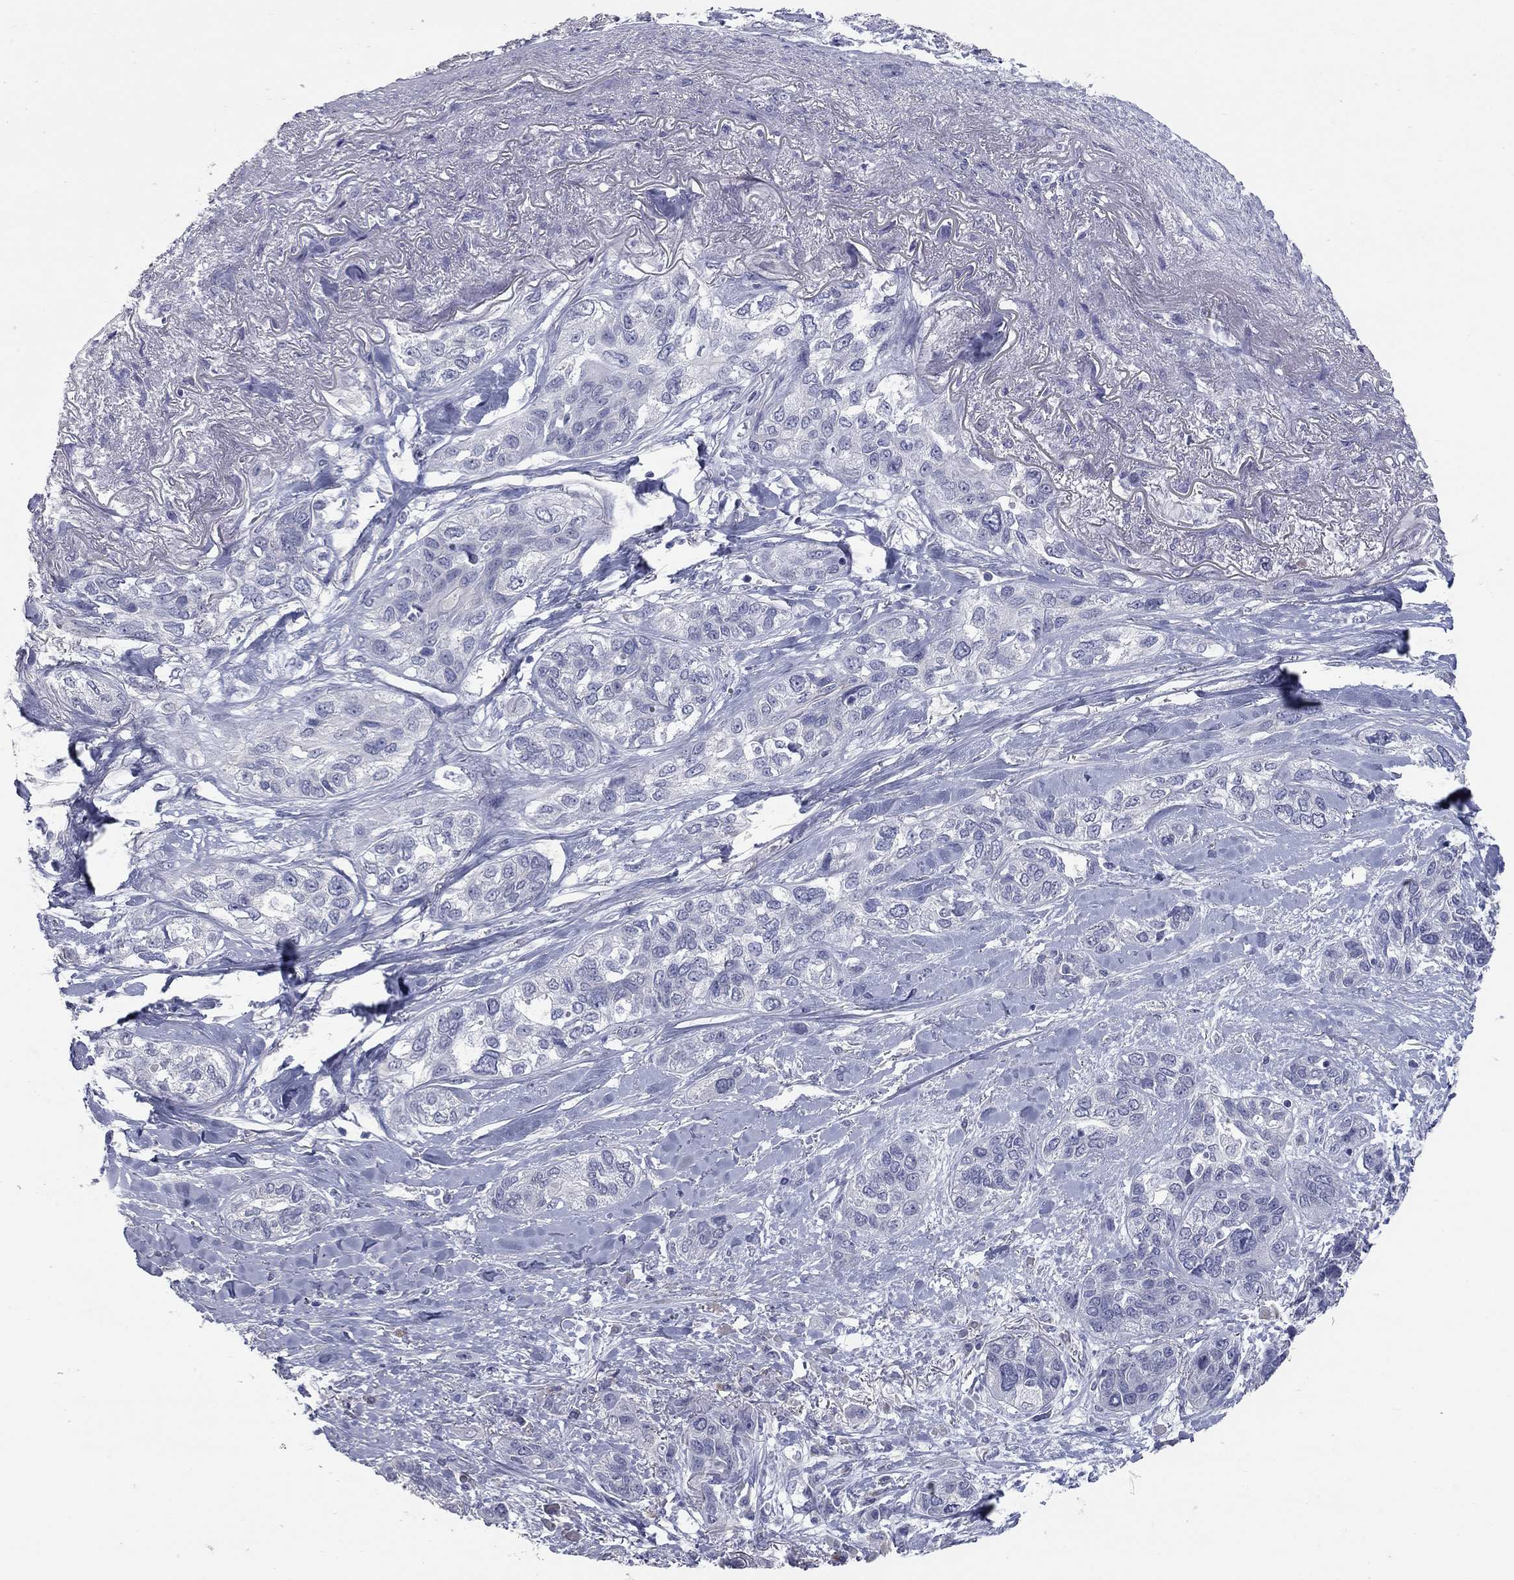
{"staining": {"intensity": "negative", "quantity": "none", "location": "none"}, "tissue": "lung cancer", "cell_type": "Tumor cells", "image_type": "cancer", "snomed": [{"axis": "morphology", "description": "Squamous cell carcinoma, NOS"}, {"axis": "topography", "description": "Lung"}], "caption": "This is an immunohistochemistry (IHC) micrograph of human lung cancer. There is no positivity in tumor cells.", "gene": "TAC1", "patient": {"sex": "female", "age": 70}}